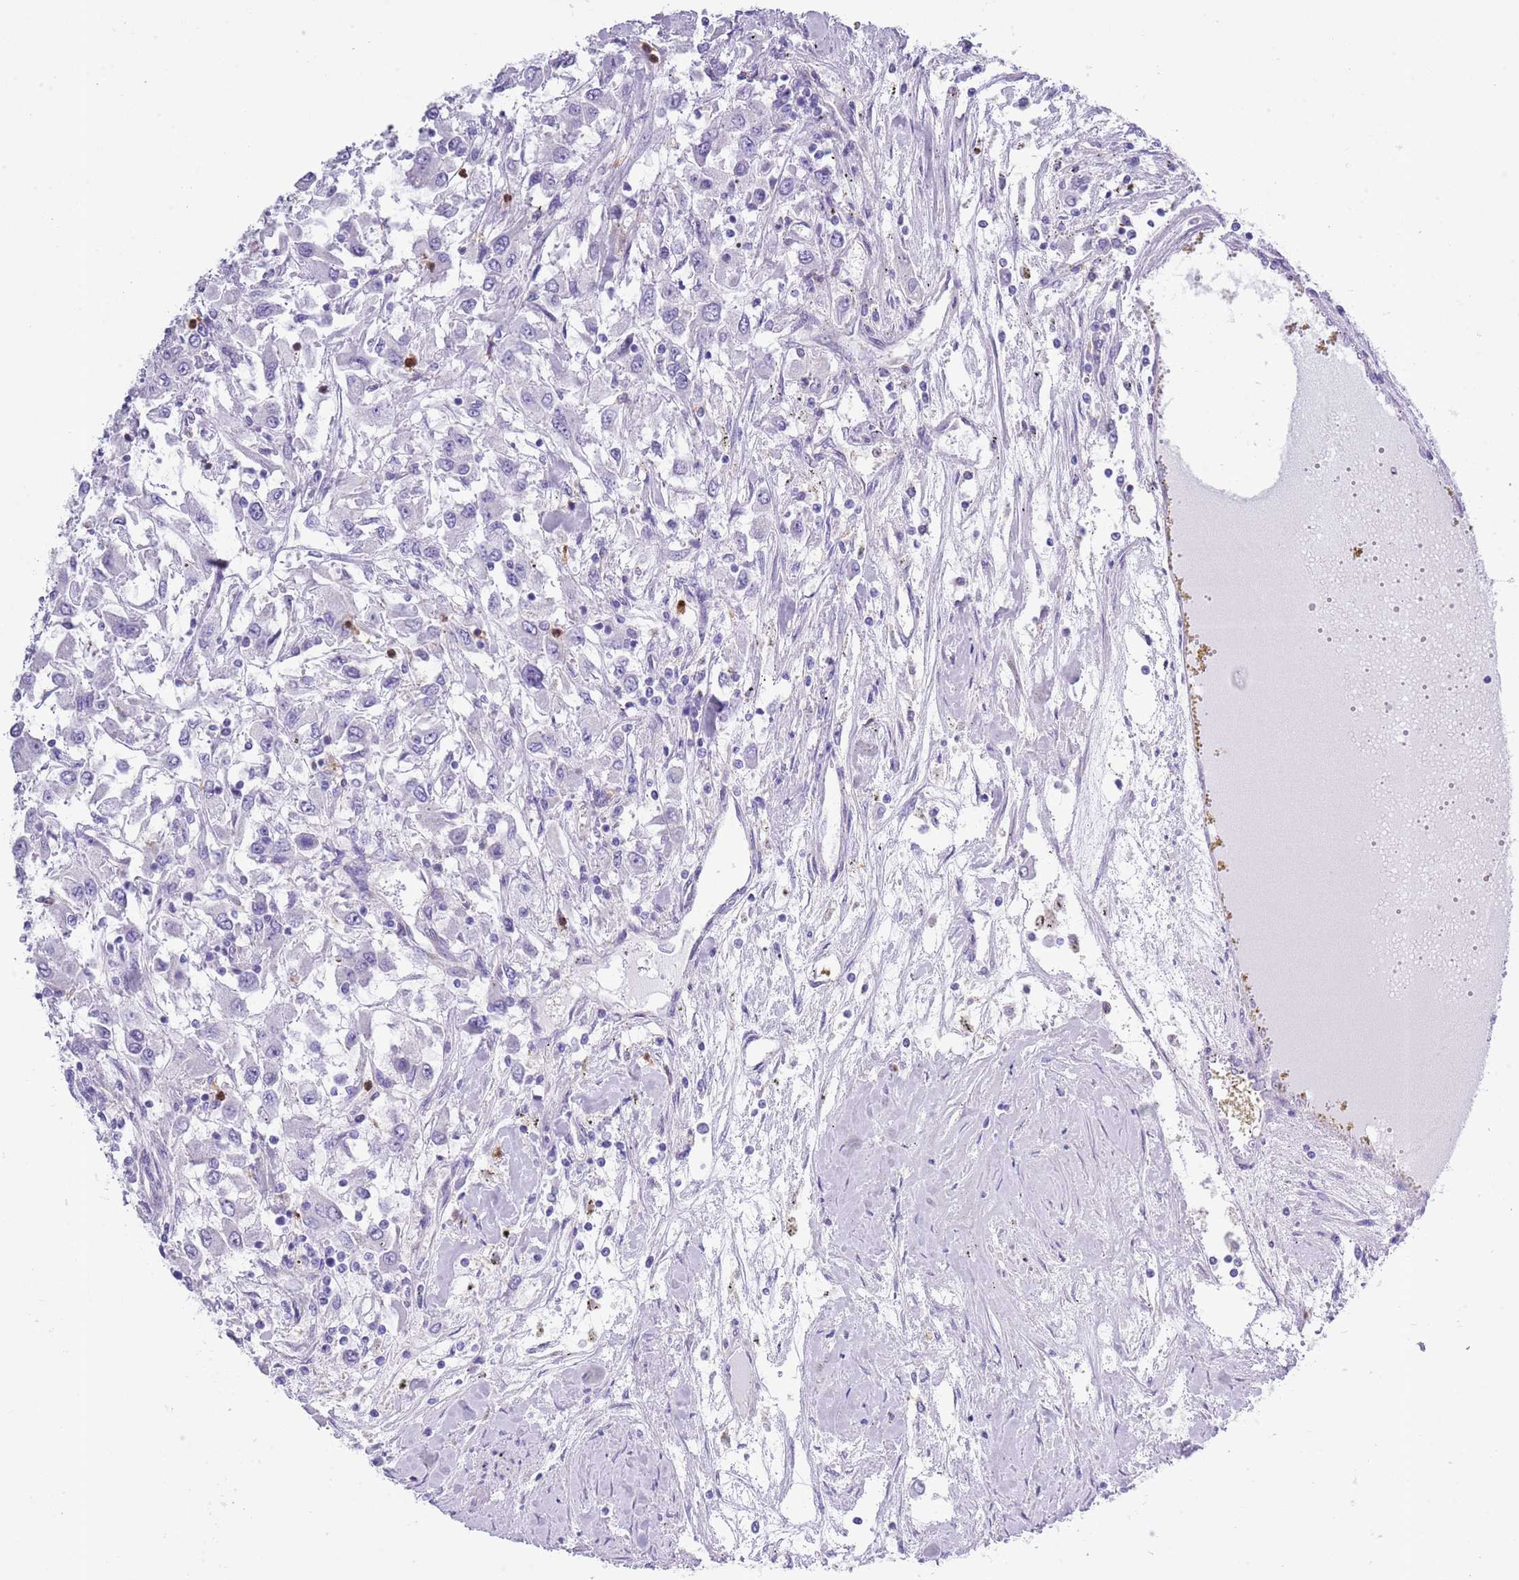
{"staining": {"intensity": "negative", "quantity": "none", "location": "none"}, "tissue": "renal cancer", "cell_type": "Tumor cells", "image_type": "cancer", "snomed": [{"axis": "morphology", "description": "Adenocarcinoma, NOS"}, {"axis": "topography", "description": "Kidney"}], "caption": "Immunohistochemistry photomicrograph of neoplastic tissue: renal cancer (adenocarcinoma) stained with DAB (3,3'-diaminobenzidine) exhibits no significant protein staining in tumor cells. (Stains: DAB (3,3'-diaminobenzidine) immunohistochemistry (IHC) with hematoxylin counter stain, Microscopy: brightfield microscopy at high magnification).", "gene": "ZFP2", "patient": {"sex": "female", "age": 67}}